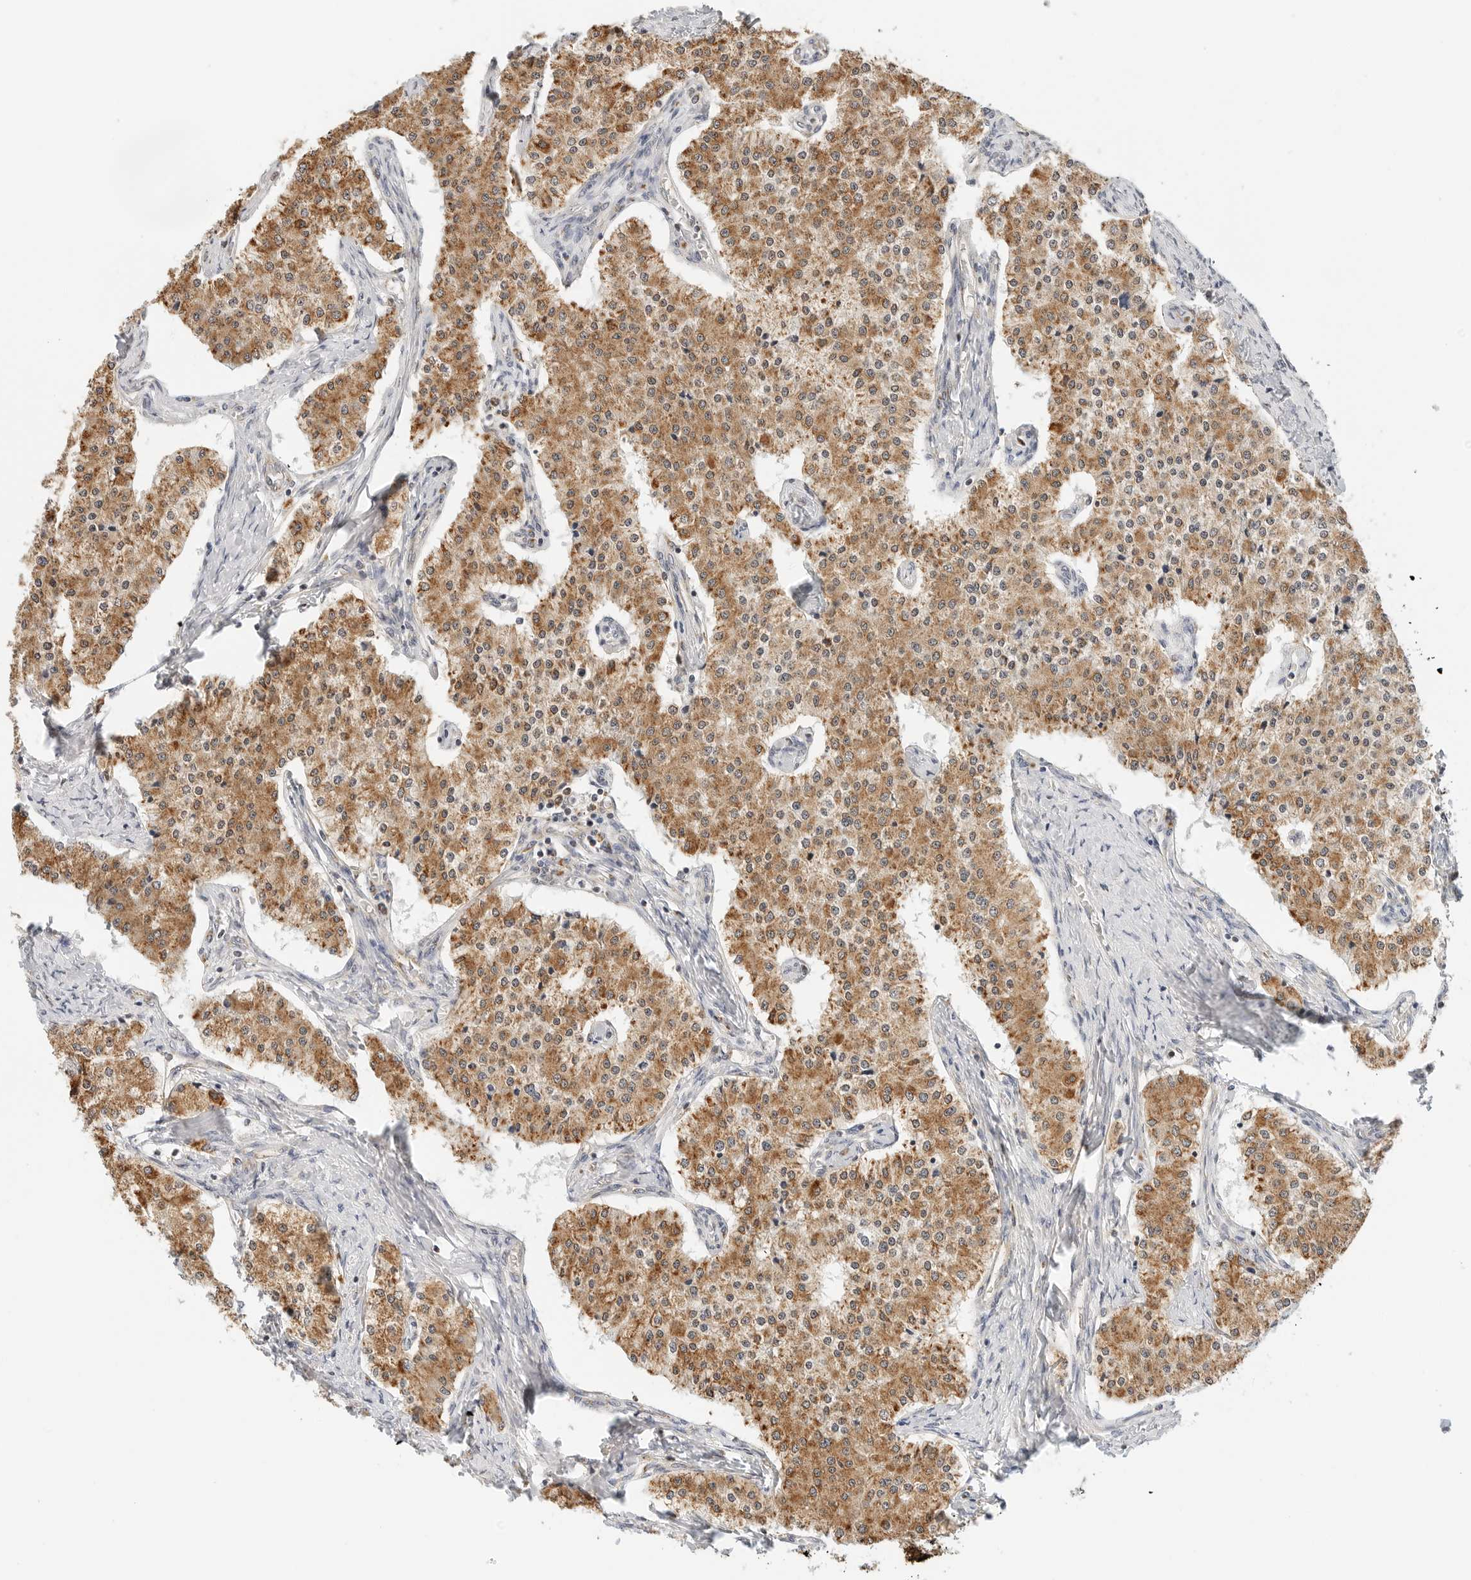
{"staining": {"intensity": "moderate", "quantity": ">75%", "location": "cytoplasmic/membranous"}, "tissue": "carcinoid", "cell_type": "Tumor cells", "image_type": "cancer", "snomed": [{"axis": "morphology", "description": "Carcinoid, malignant, NOS"}, {"axis": "topography", "description": "Colon"}], "caption": "Immunohistochemical staining of carcinoid shows medium levels of moderate cytoplasmic/membranous protein staining in about >75% of tumor cells.", "gene": "ATL1", "patient": {"sex": "female", "age": 52}}